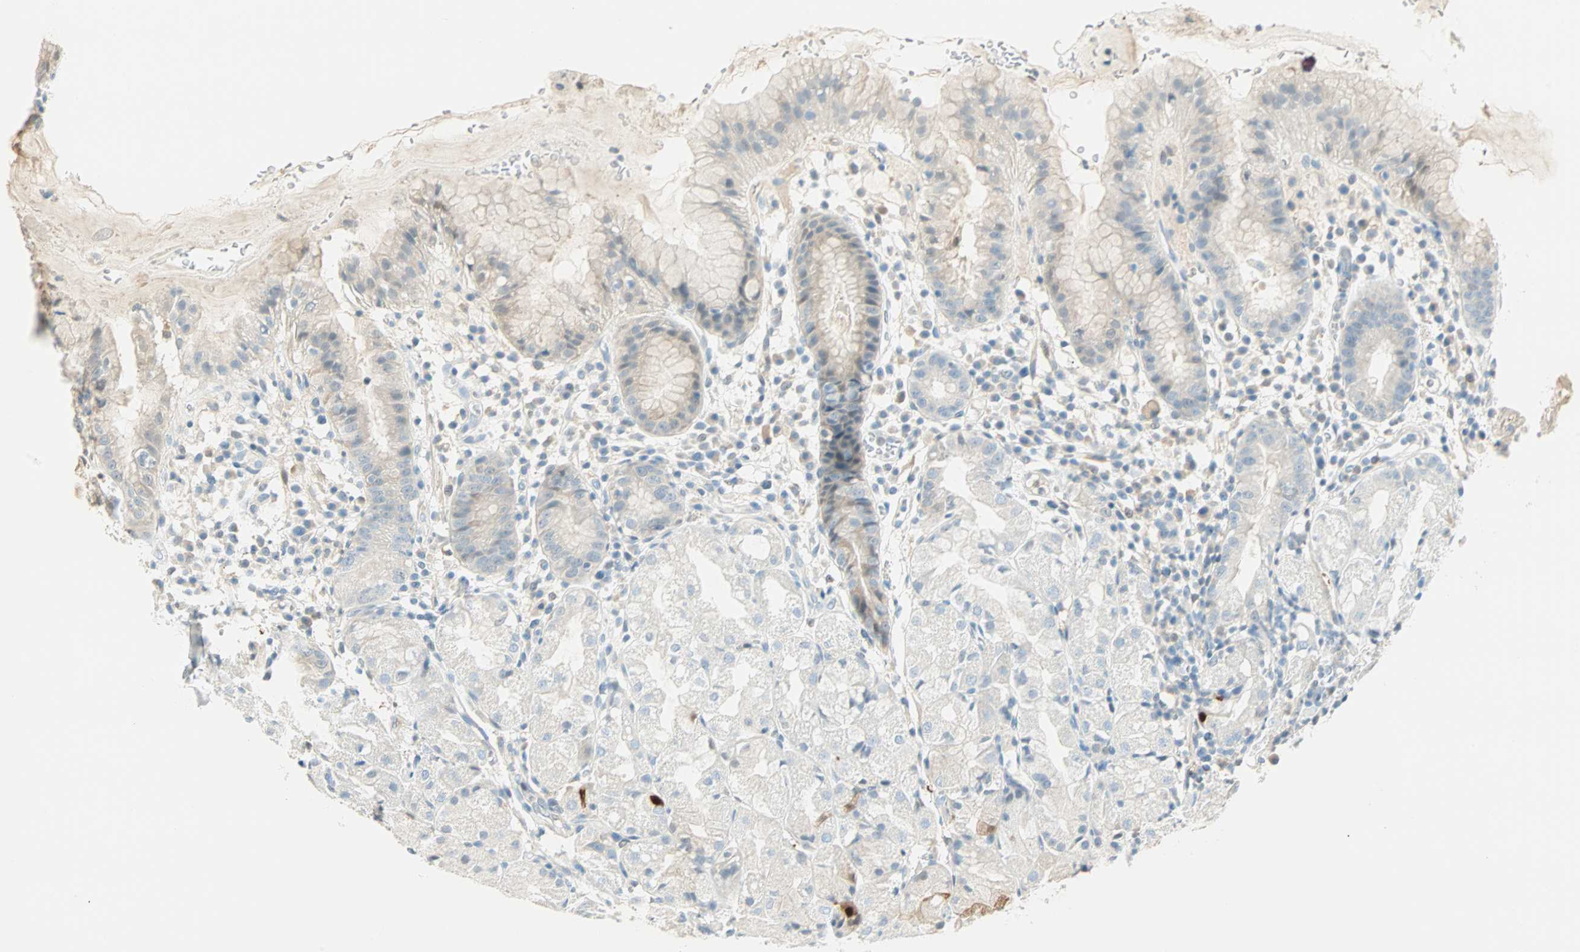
{"staining": {"intensity": "negative", "quantity": "none", "location": "none"}, "tissue": "stomach", "cell_type": "Glandular cells", "image_type": "normal", "snomed": [{"axis": "morphology", "description": "Normal tissue, NOS"}, {"axis": "topography", "description": "Stomach"}, {"axis": "topography", "description": "Stomach, lower"}], "caption": "High magnification brightfield microscopy of benign stomach stained with DAB (brown) and counterstained with hematoxylin (blue): glandular cells show no significant staining. (Immunohistochemistry, brightfield microscopy, high magnification).", "gene": "S100A1", "patient": {"sex": "female", "age": 75}}